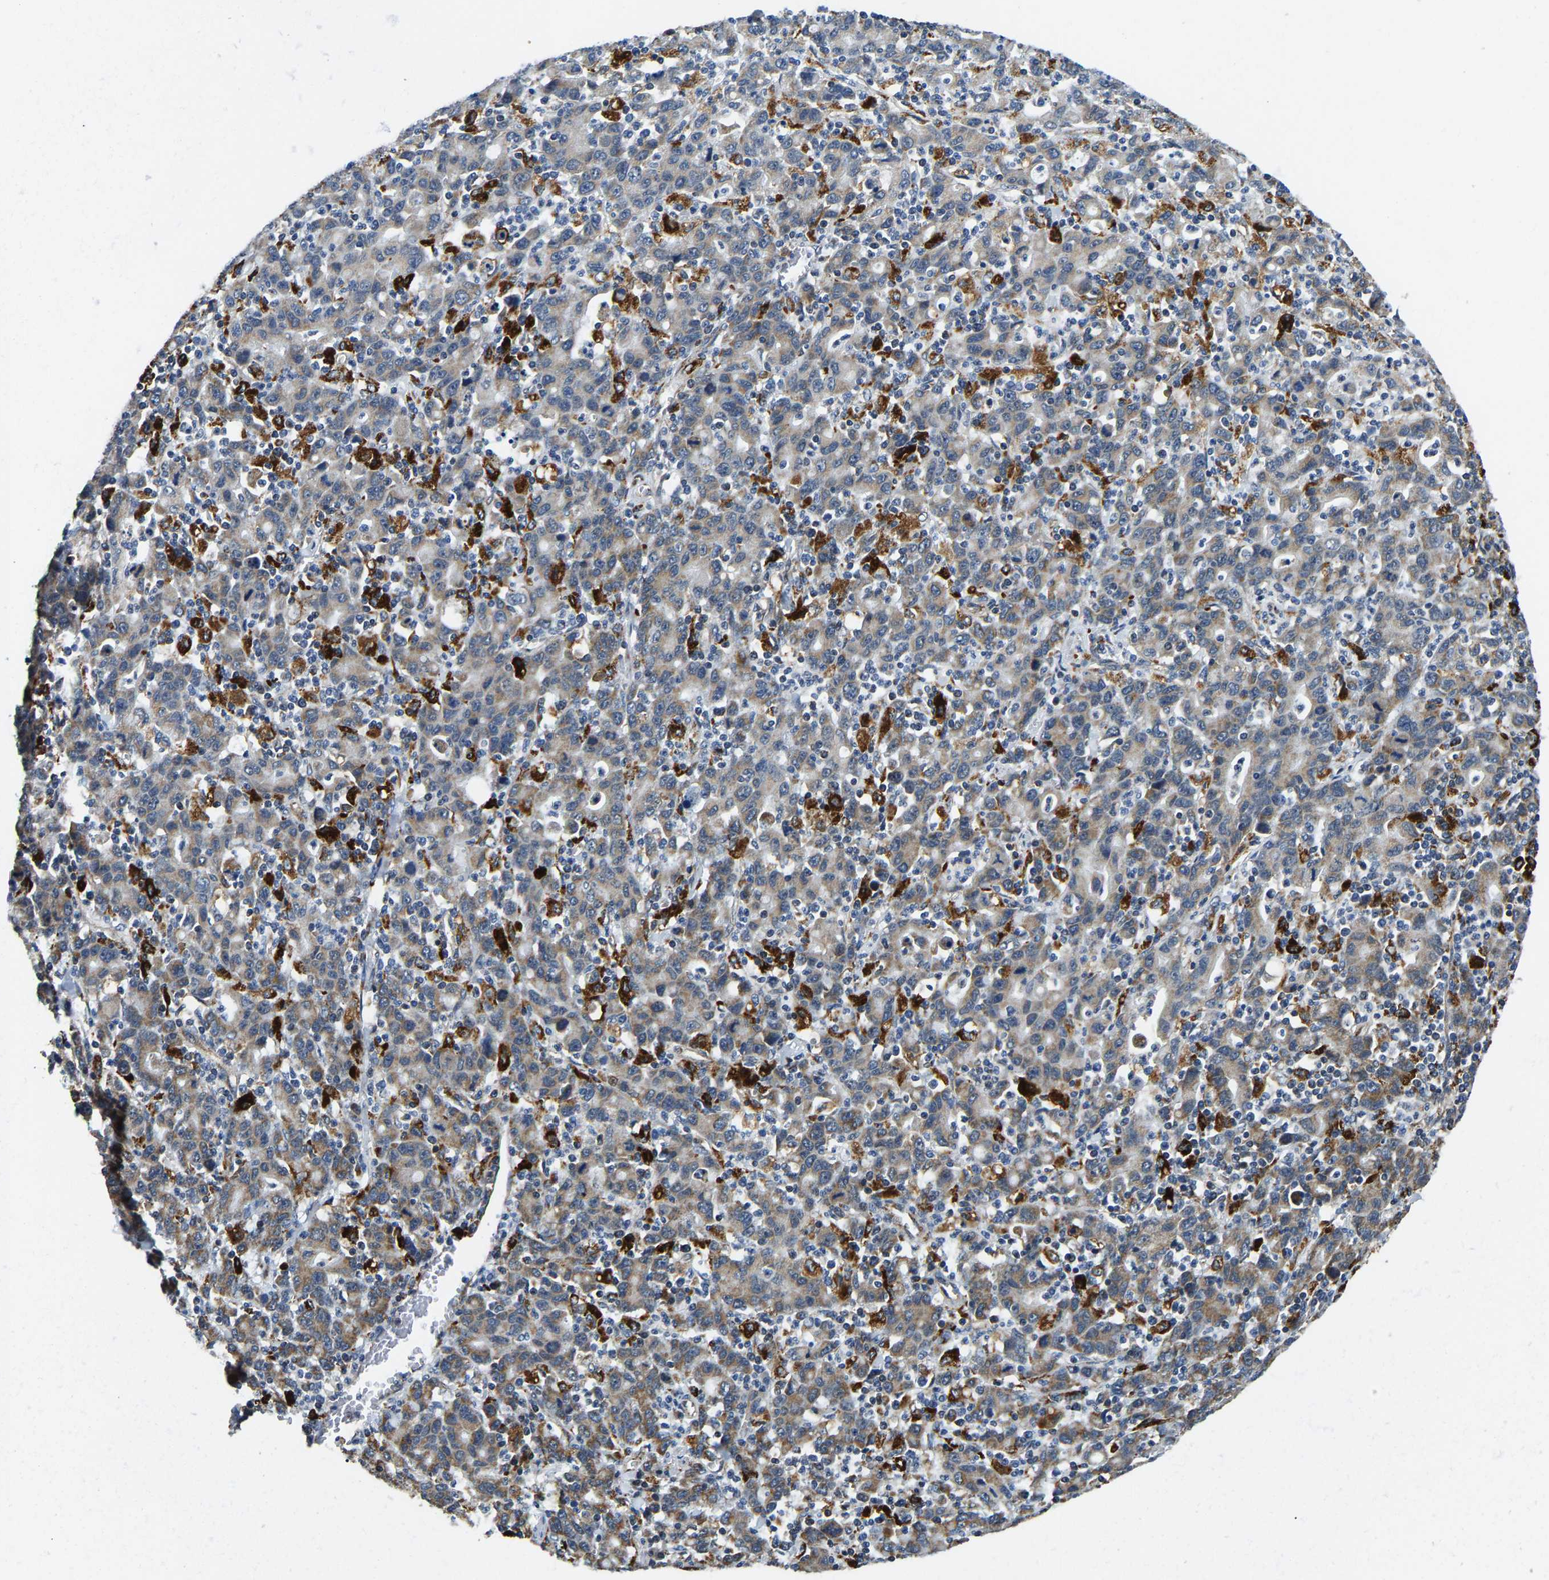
{"staining": {"intensity": "weak", "quantity": ">75%", "location": "cytoplasmic/membranous"}, "tissue": "stomach cancer", "cell_type": "Tumor cells", "image_type": "cancer", "snomed": [{"axis": "morphology", "description": "Adenocarcinoma, NOS"}, {"axis": "topography", "description": "Stomach, upper"}], "caption": "Immunohistochemical staining of human stomach cancer (adenocarcinoma) exhibits weak cytoplasmic/membranous protein positivity in about >75% of tumor cells.", "gene": "GIMAP7", "patient": {"sex": "male", "age": 69}}